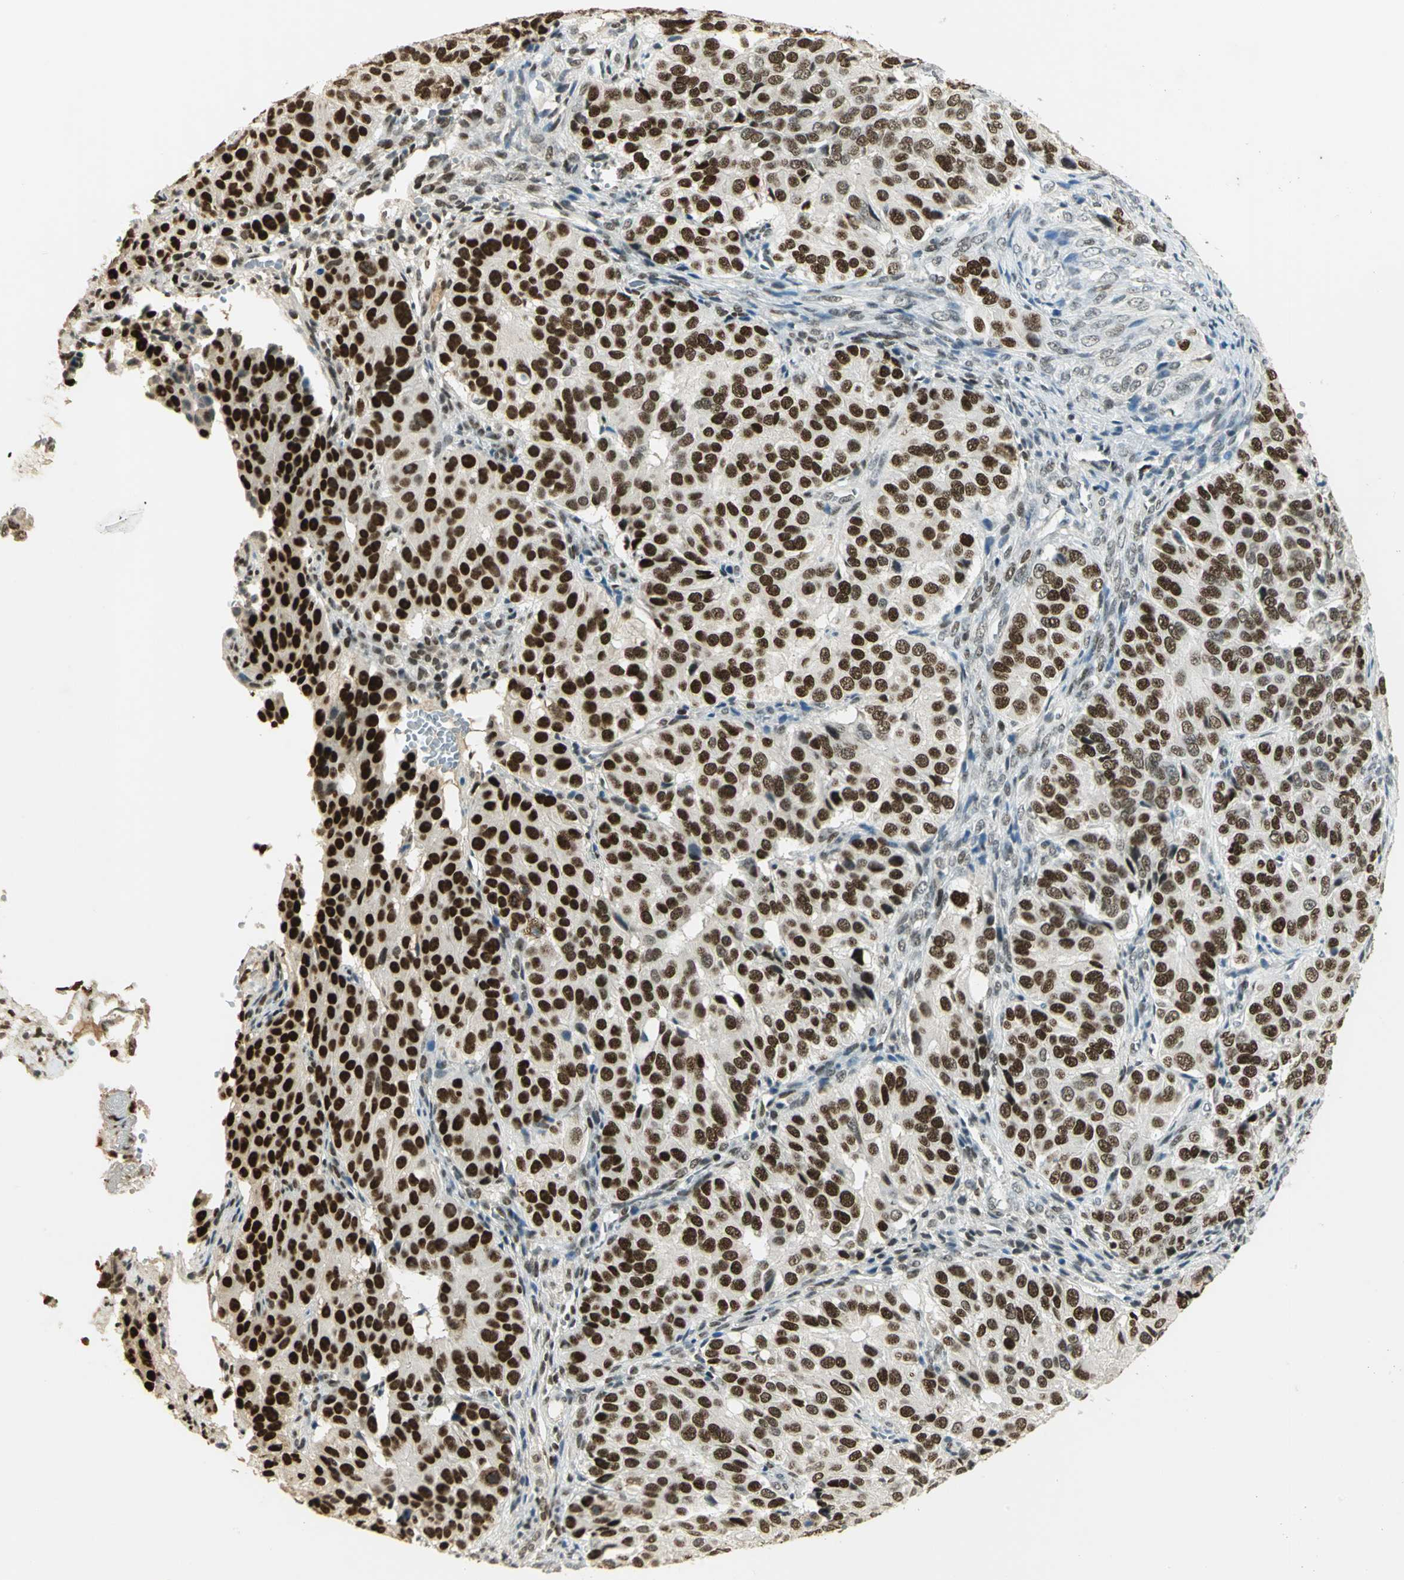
{"staining": {"intensity": "strong", "quantity": ">75%", "location": "nuclear"}, "tissue": "ovarian cancer", "cell_type": "Tumor cells", "image_type": "cancer", "snomed": [{"axis": "morphology", "description": "Carcinoma, endometroid"}, {"axis": "topography", "description": "Ovary"}], "caption": "High-magnification brightfield microscopy of ovarian cancer stained with DAB (brown) and counterstained with hematoxylin (blue). tumor cells exhibit strong nuclear staining is present in about>75% of cells. The protein is stained brown, and the nuclei are stained in blue (DAB (3,3'-diaminobenzidine) IHC with brightfield microscopy, high magnification).", "gene": "AK6", "patient": {"sex": "female", "age": 51}}